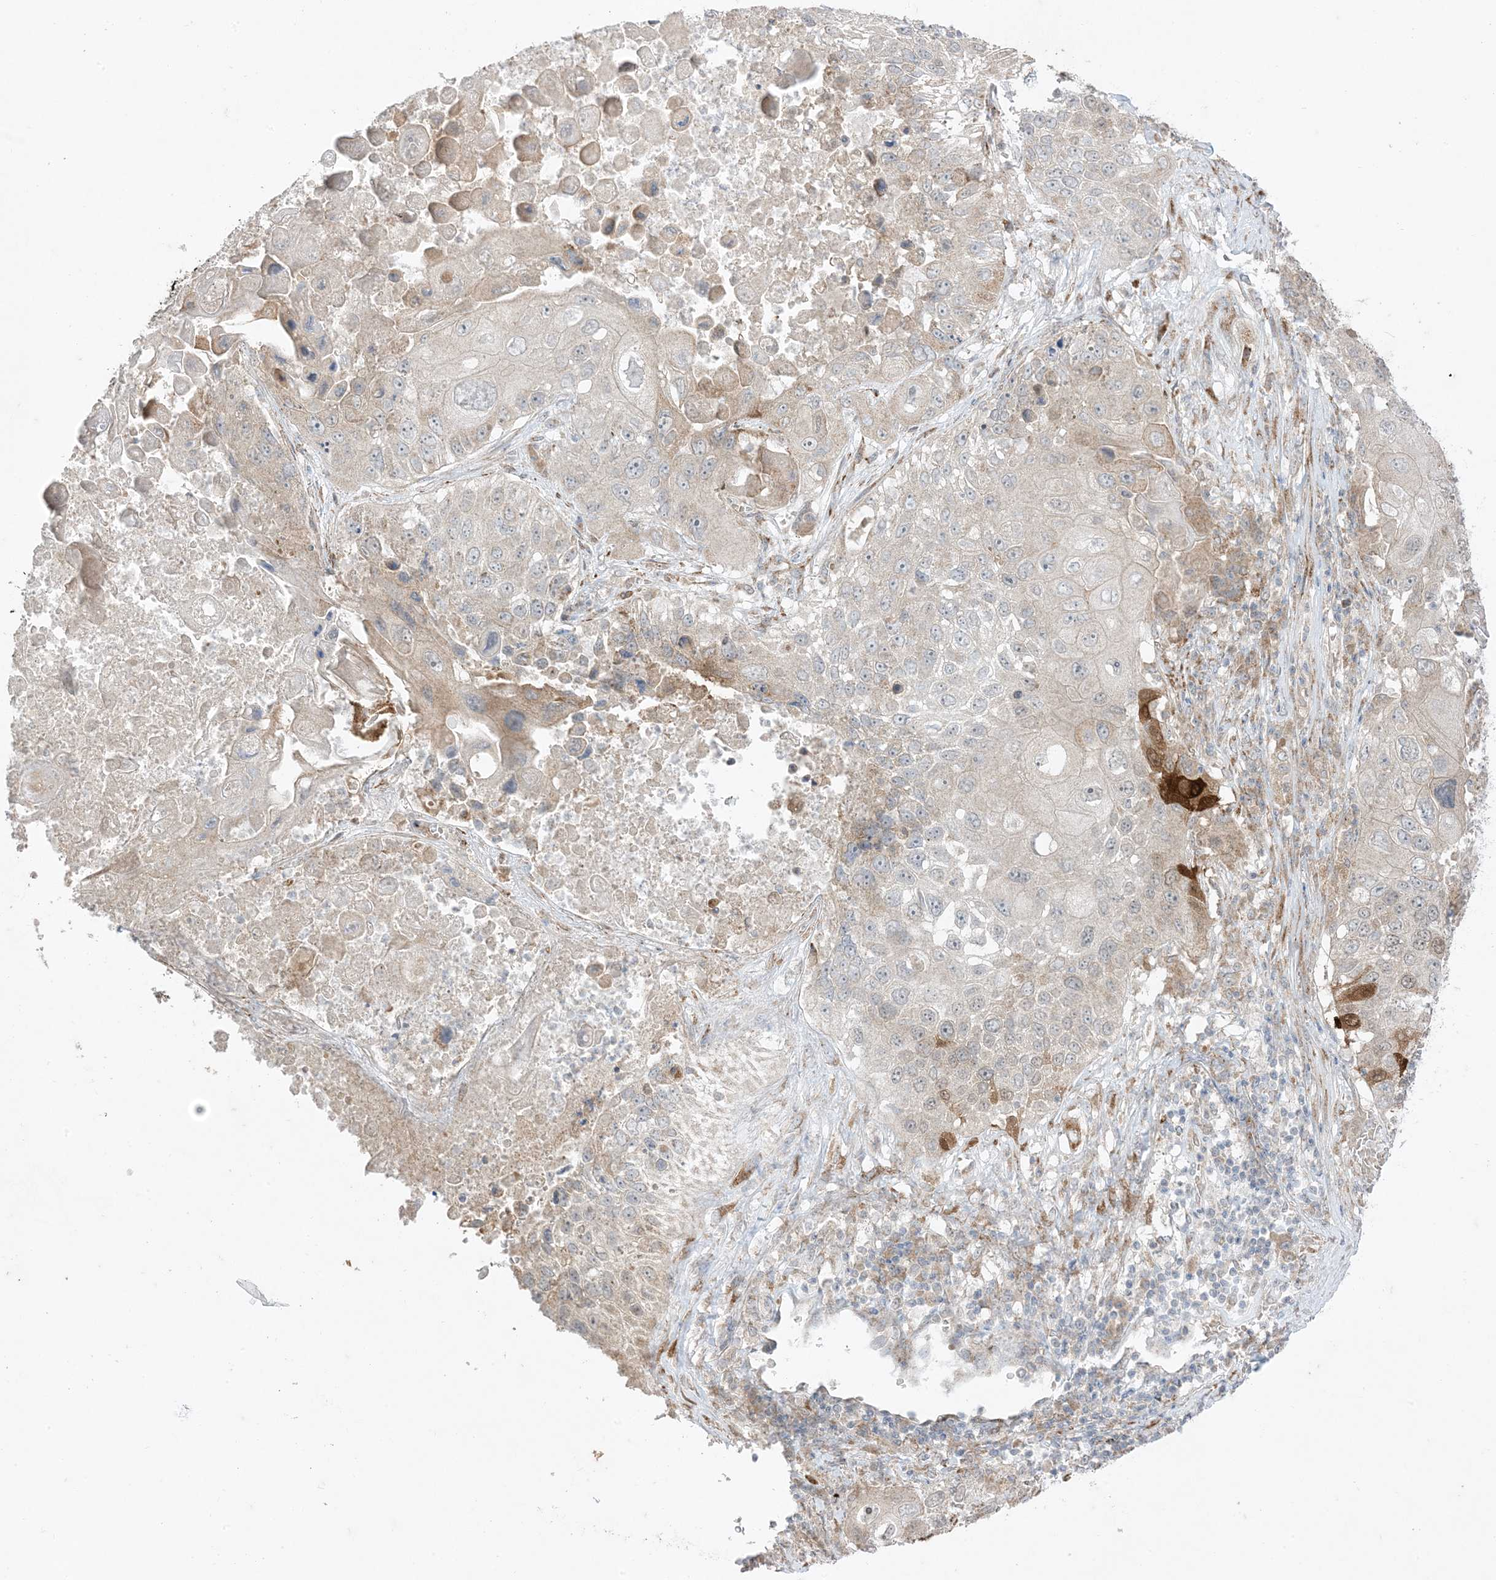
{"staining": {"intensity": "weak", "quantity": "<25%", "location": "cytoplasmic/membranous"}, "tissue": "lung cancer", "cell_type": "Tumor cells", "image_type": "cancer", "snomed": [{"axis": "morphology", "description": "Squamous cell carcinoma, NOS"}, {"axis": "topography", "description": "Lung"}], "caption": "Tumor cells are negative for protein expression in human lung cancer (squamous cell carcinoma). (DAB immunohistochemistry (IHC), high magnification).", "gene": "ODC1", "patient": {"sex": "male", "age": 61}}